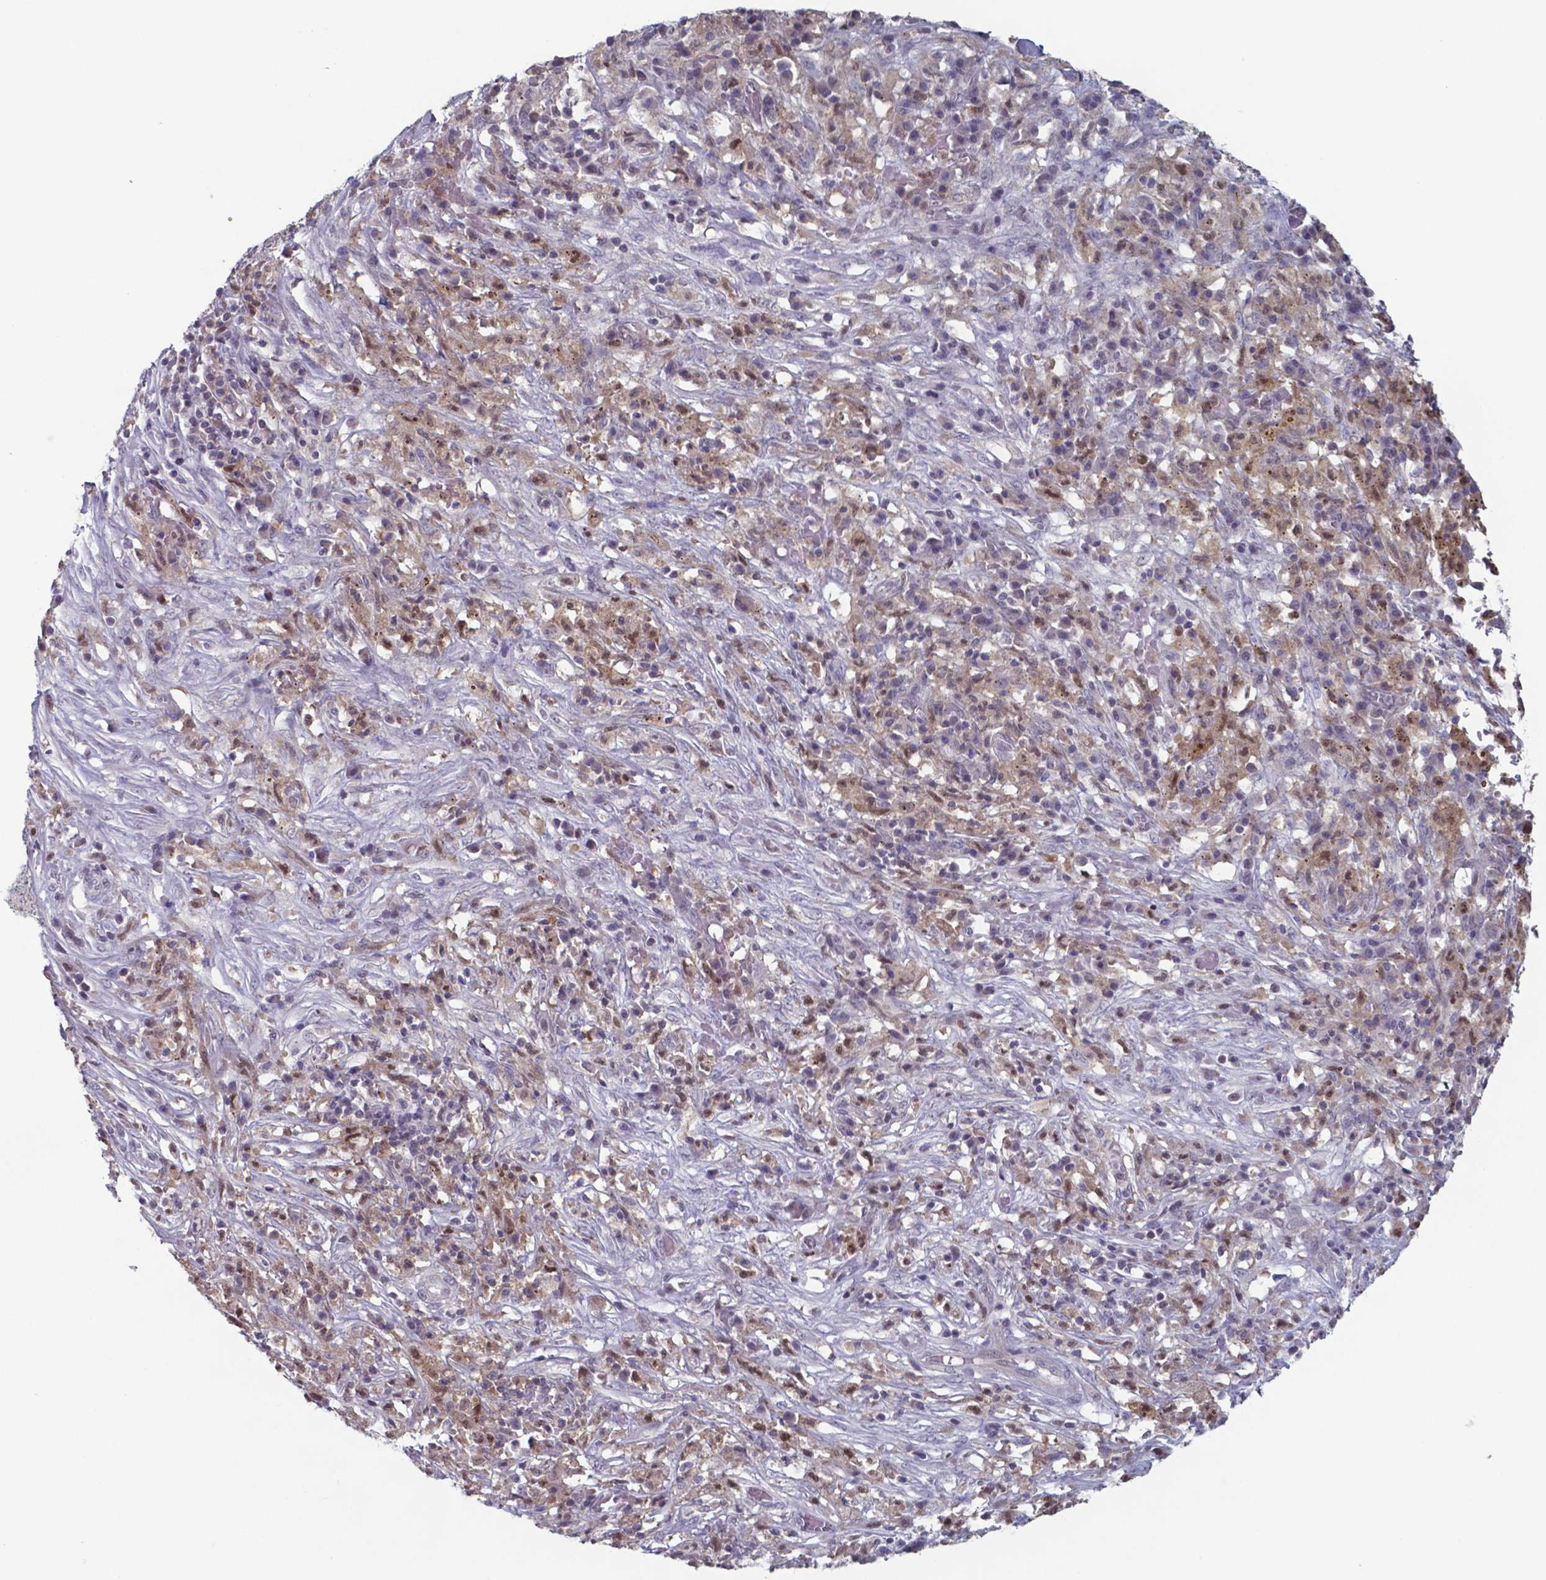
{"staining": {"intensity": "negative", "quantity": "none", "location": "none"}, "tissue": "melanoma", "cell_type": "Tumor cells", "image_type": "cancer", "snomed": [{"axis": "morphology", "description": "Malignant melanoma, NOS"}, {"axis": "topography", "description": "Skin"}], "caption": "Tumor cells are negative for protein expression in human melanoma. (Stains: DAB immunohistochemistry with hematoxylin counter stain, Microscopy: brightfield microscopy at high magnification).", "gene": "TDP2", "patient": {"sex": "female", "age": 91}}